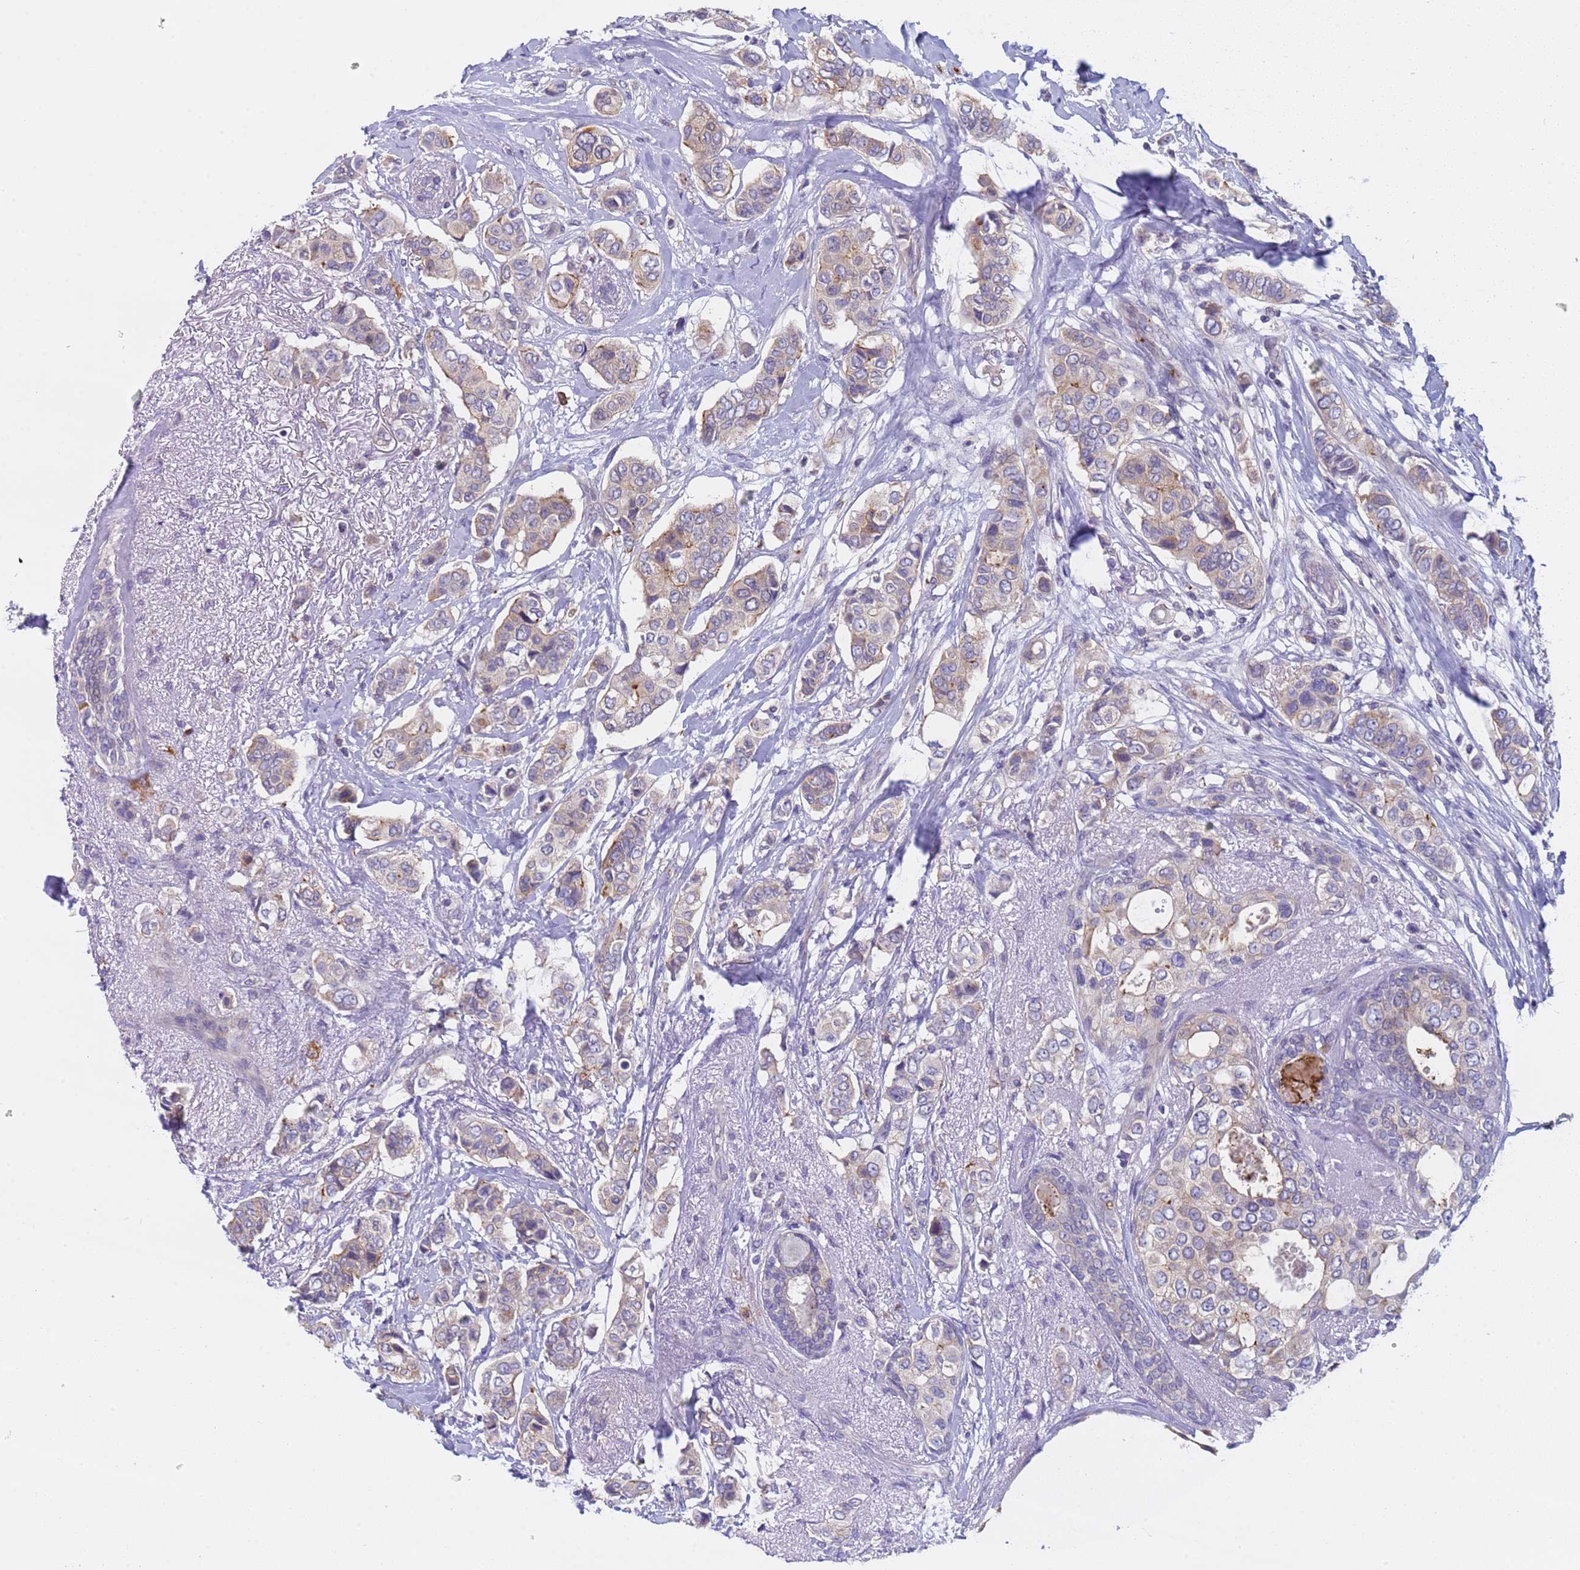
{"staining": {"intensity": "weak", "quantity": ">75%", "location": "cytoplasmic/membranous"}, "tissue": "breast cancer", "cell_type": "Tumor cells", "image_type": "cancer", "snomed": [{"axis": "morphology", "description": "Lobular carcinoma"}, {"axis": "topography", "description": "Breast"}], "caption": "Tumor cells show low levels of weak cytoplasmic/membranous positivity in approximately >75% of cells in human breast lobular carcinoma.", "gene": "CAPN7", "patient": {"sex": "female", "age": 51}}